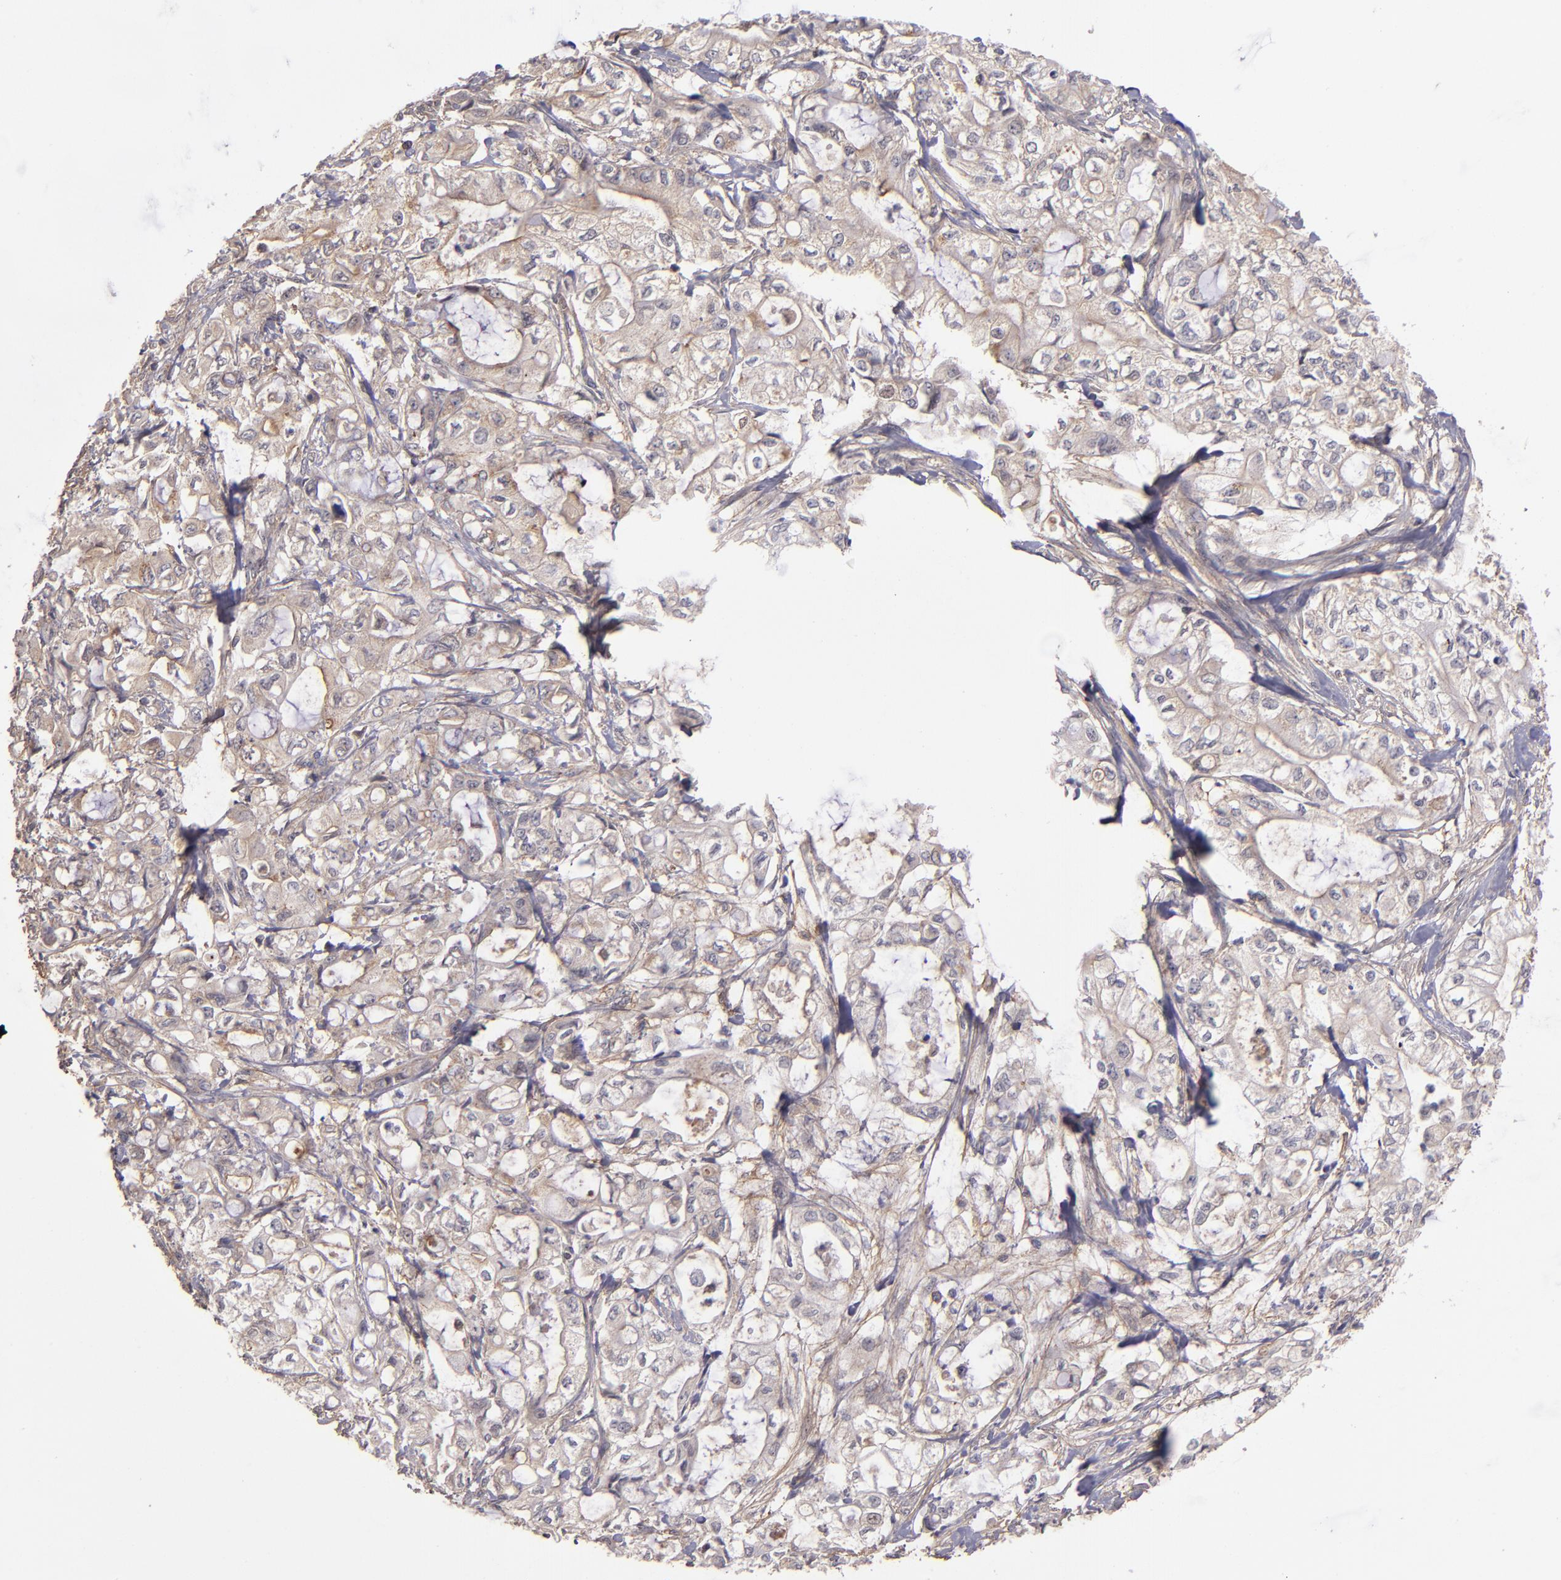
{"staining": {"intensity": "weak", "quantity": "25%-75%", "location": "cytoplasmic/membranous"}, "tissue": "pancreatic cancer", "cell_type": "Tumor cells", "image_type": "cancer", "snomed": [{"axis": "morphology", "description": "Adenocarcinoma, NOS"}, {"axis": "topography", "description": "Pancreas"}], "caption": "Adenocarcinoma (pancreatic) tissue reveals weak cytoplasmic/membranous expression in approximately 25%-75% of tumor cells", "gene": "ZFYVE1", "patient": {"sex": "male", "age": 79}}